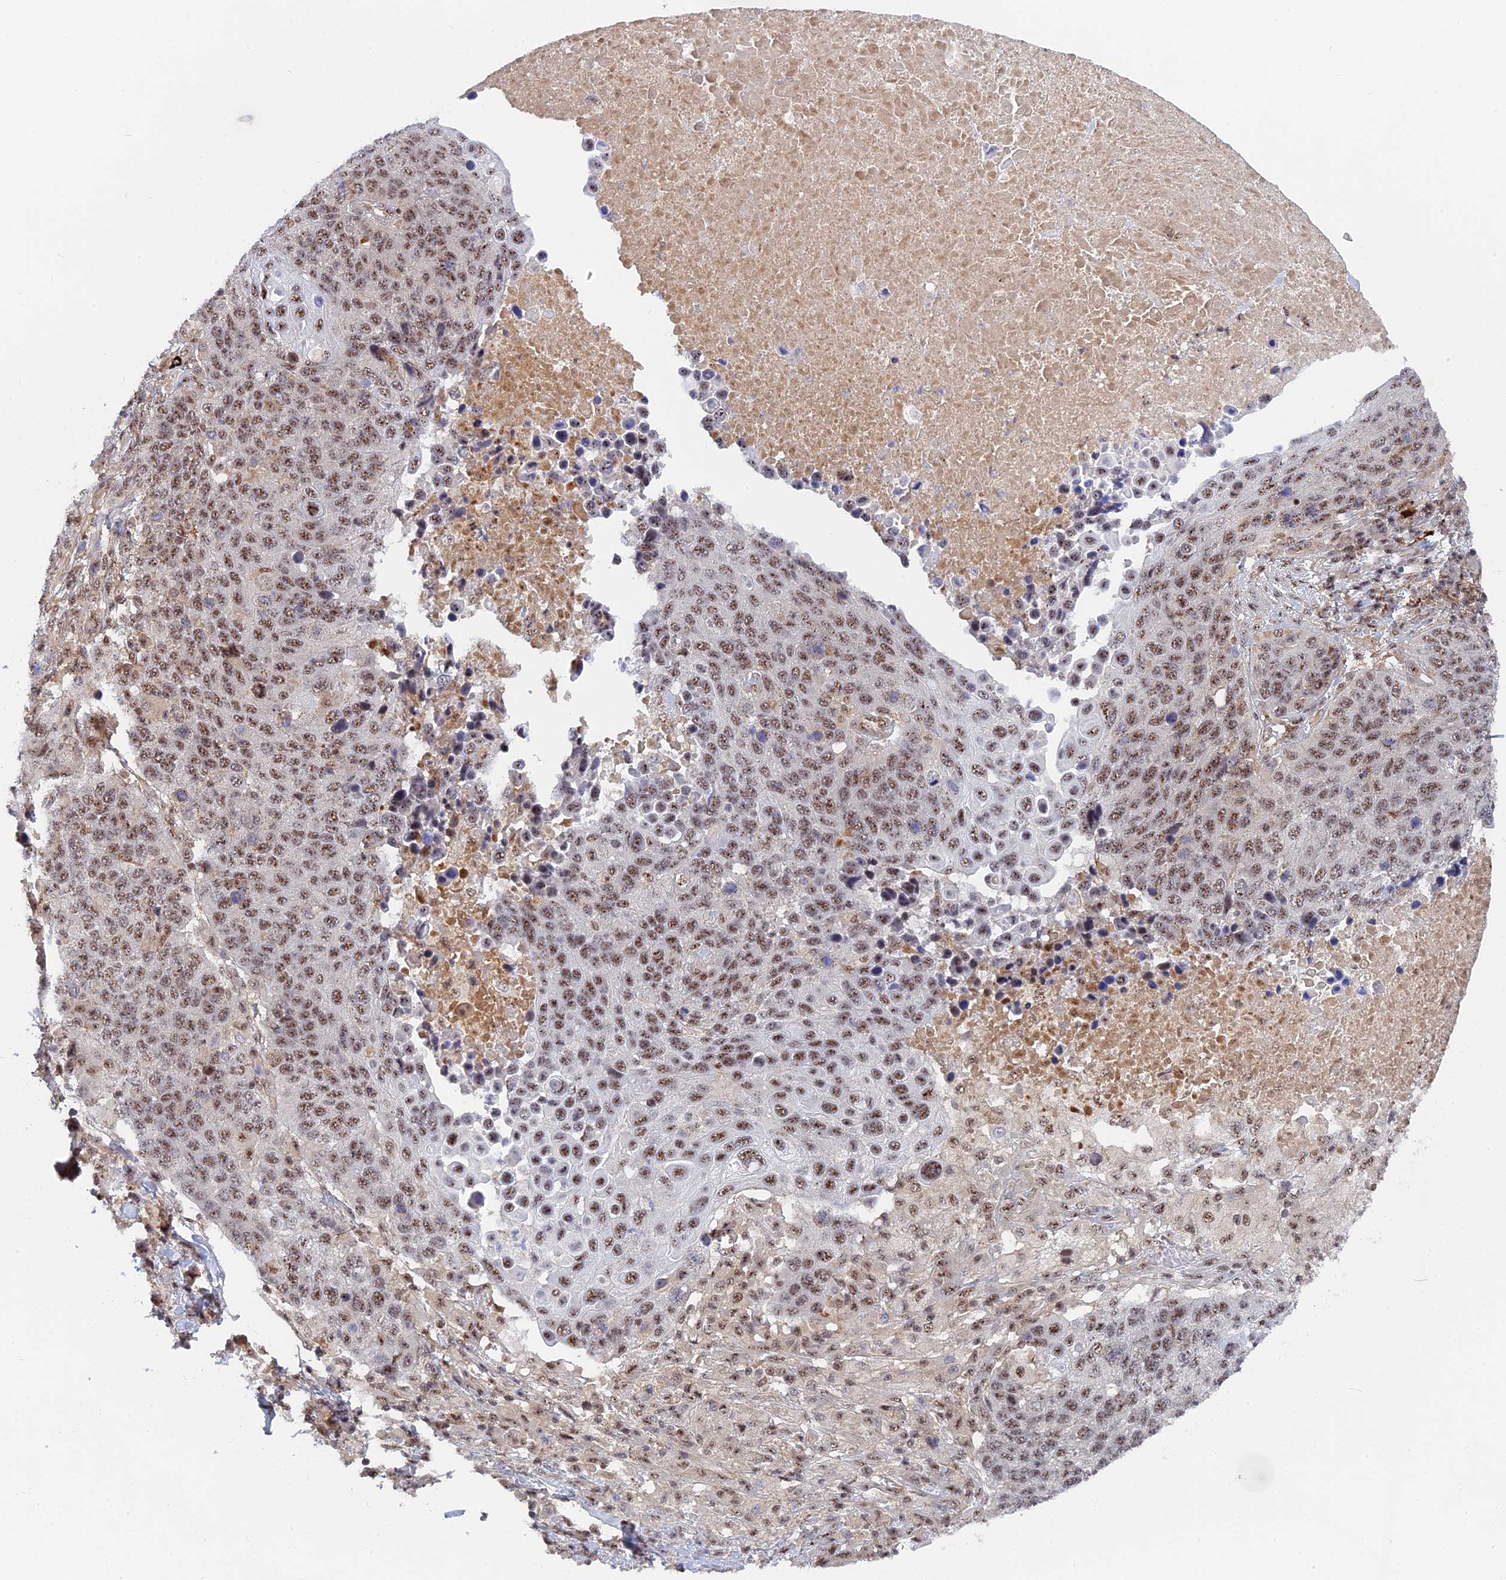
{"staining": {"intensity": "moderate", "quantity": ">75%", "location": "nuclear"}, "tissue": "lung cancer", "cell_type": "Tumor cells", "image_type": "cancer", "snomed": [{"axis": "morphology", "description": "Normal tissue, NOS"}, {"axis": "morphology", "description": "Squamous cell carcinoma, NOS"}, {"axis": "topography", "description": "Lymph node"}, {"axis": "topography", "description": "Lung"}], "caption": "Moderate nuclear positivity for a protein is appreciated in about >75% of tumor cells of lung squamous cell carcinoma using IHC.", "gene": "TAB1", "patient": {"sex": "male", "age": 66}}